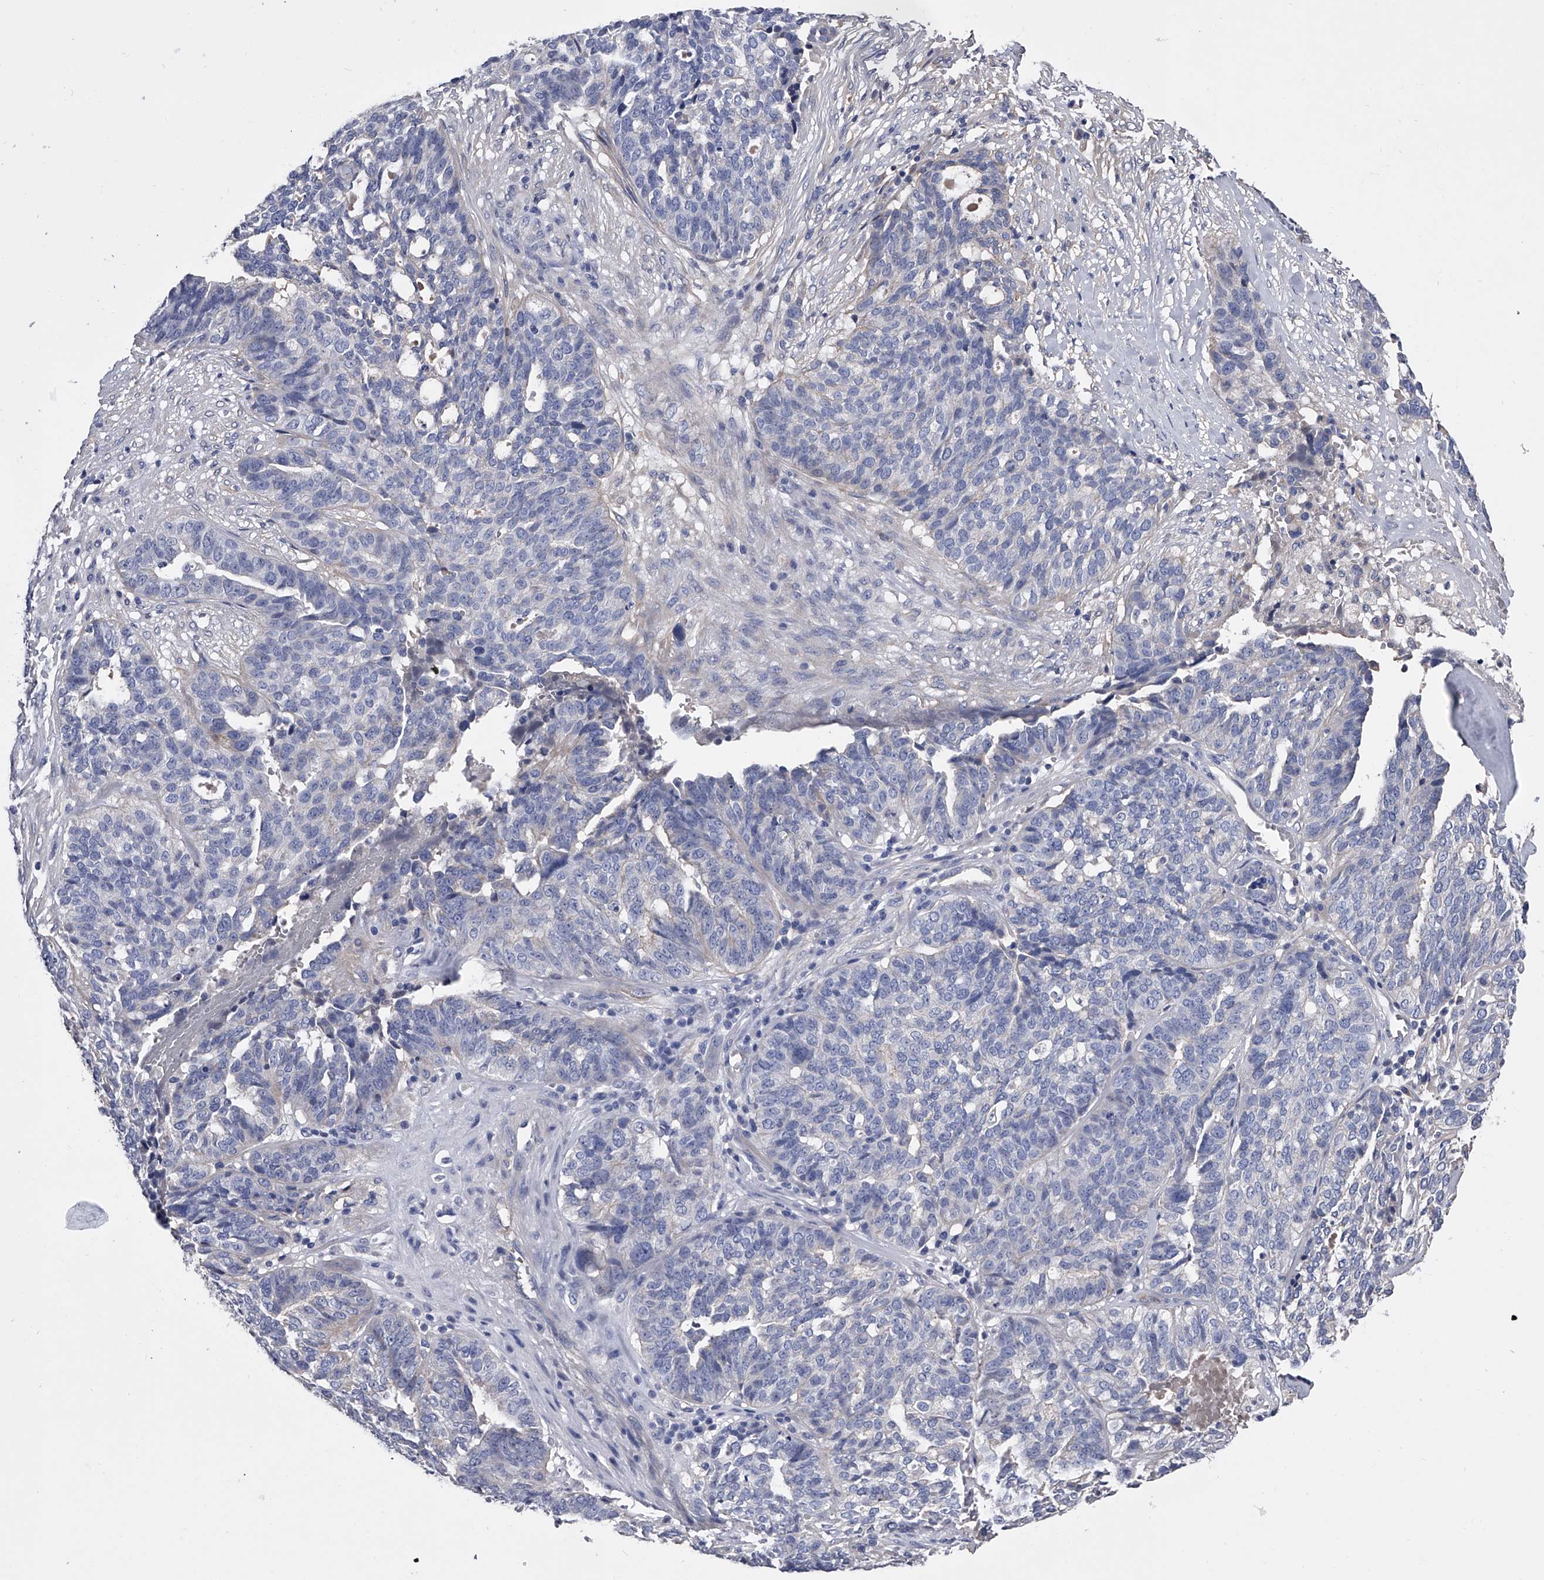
{"staining": {"intensity": "negative", "quantity": "none", "location": "none"}, "tissue": "ovarian cancer", "cell_type": "Tumor cells", "image_type": "cancer", "snomed": [{"axis": "morphology", "description": "Cystadenocarcinoma, serous, NOS"}, {"axis": "topography", "description": "Ovary"}], "caption": "Tumor cells show no significant staining in ovarian cancer. Brightfield microscopy of immunohistochemistry (IHC) stained with DAB (3,3'-diaminobenzidine) (brown) and hematoxylin (blue), captured at high magnification.", "gene": "EFCAB7", "patient": {"sex": "female", "age": 59}}